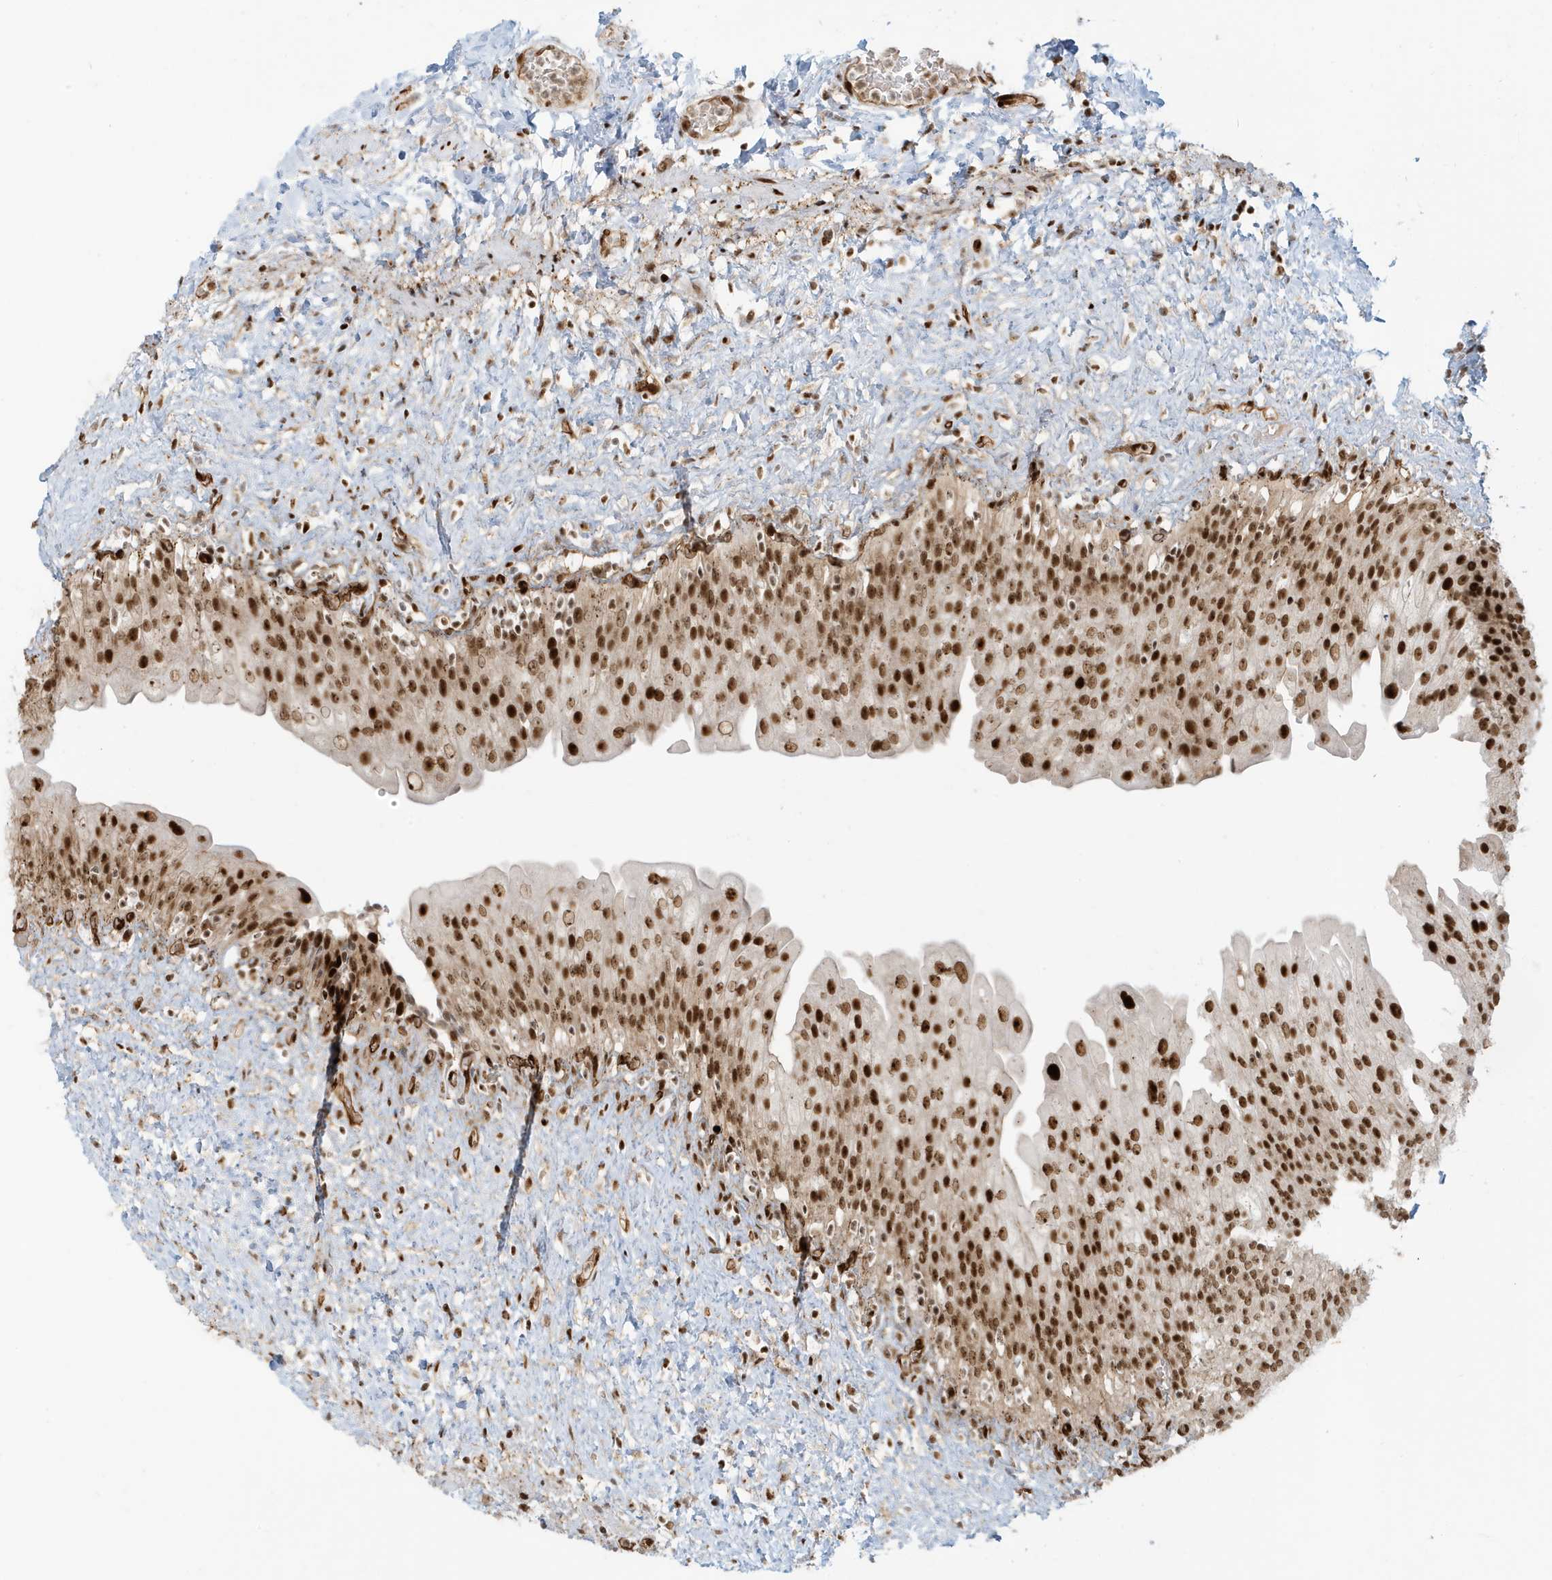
{"staining": {"intensity": "strong", "quantity": ">75%", "location": "nuclear"}, "tissue": "urinary bladder", "cell_type": "Urothelial cells", "image_type": "normal", "snomed": [{"axis": "morphology", "description": "Normal tissue, NOS"}, {"axis": "topography", "description": "Urinary bladder"}], "caption": "A histopathology image of urinary bladder stained for a protein shows strong nuclear brown staining in urothelial cells.", "gene": "CKS1B", "patient": {"sex": "female", "age": 27}}